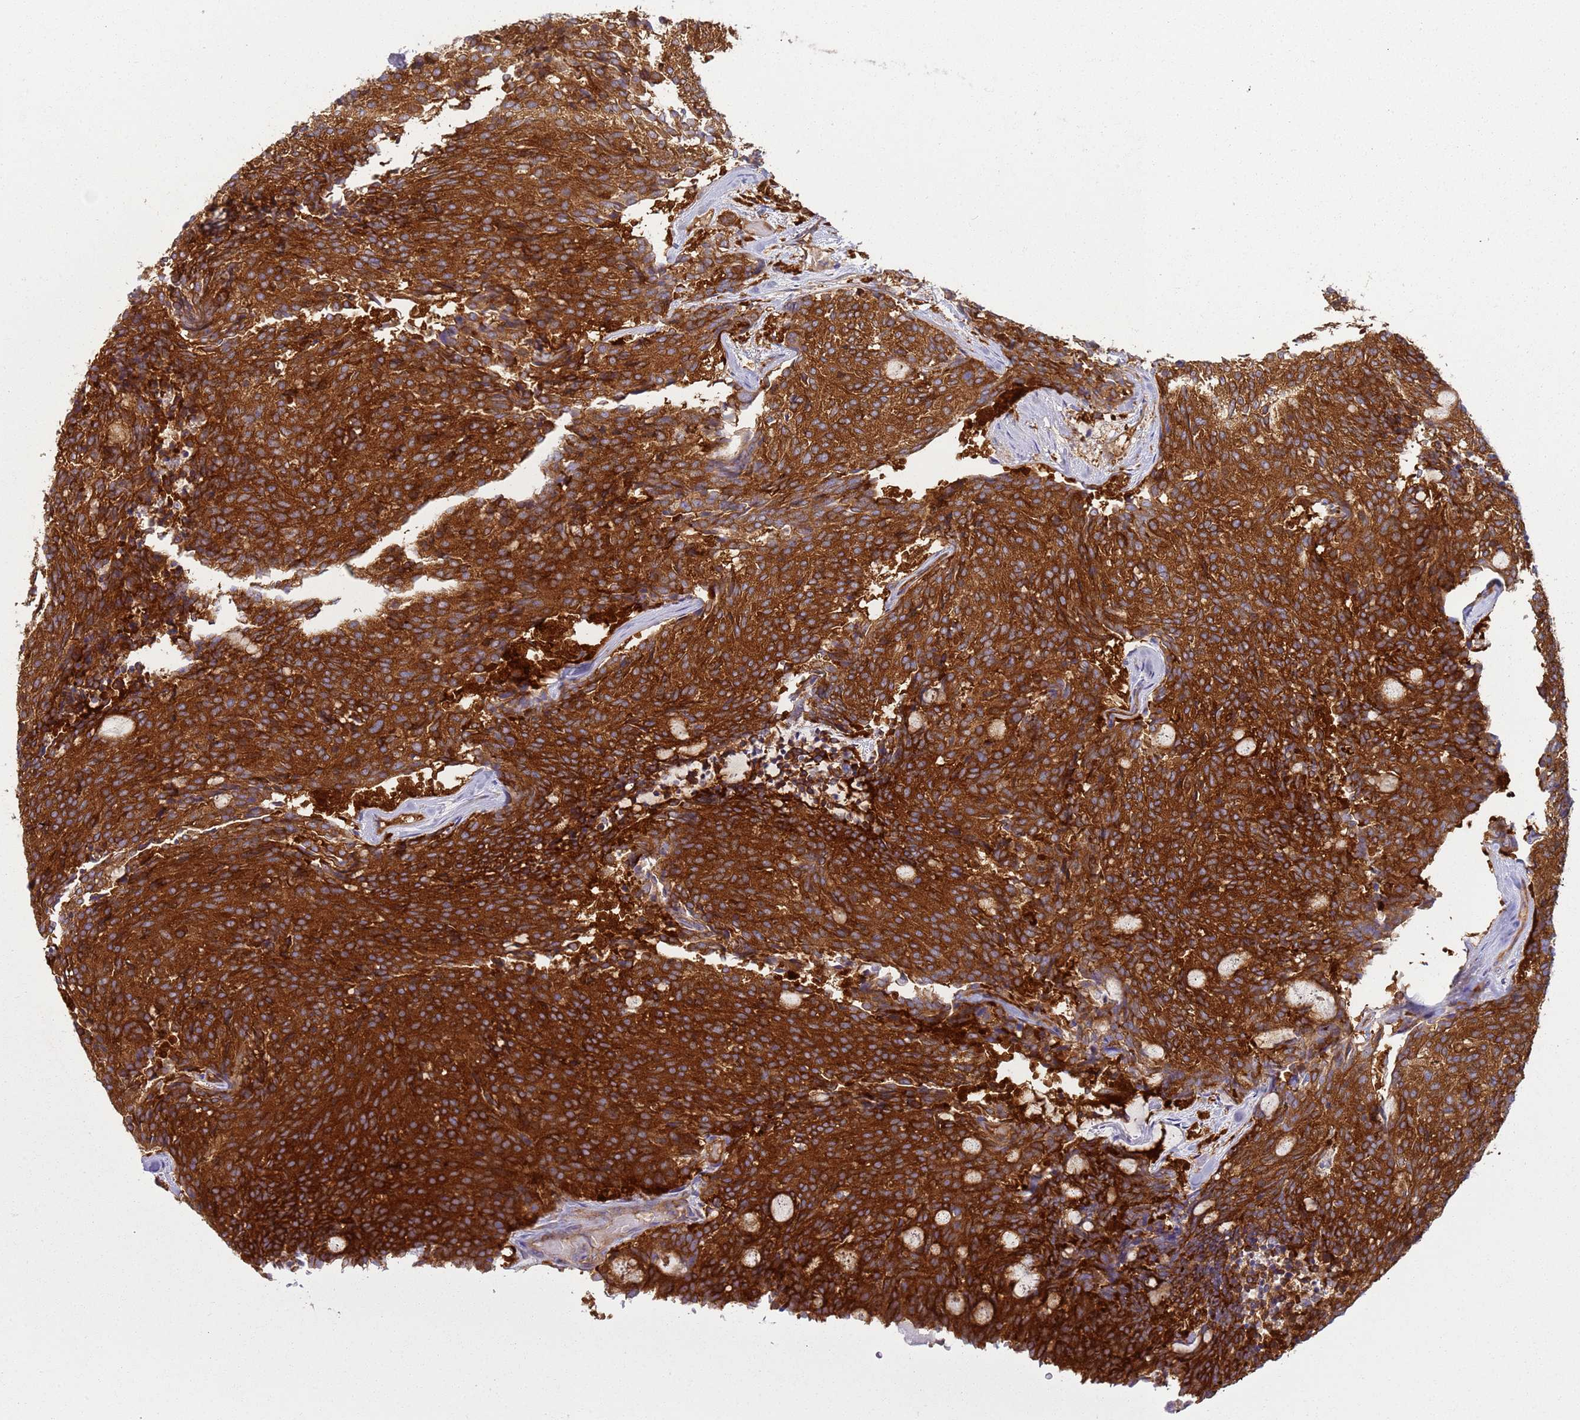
{"staining": {"intensity": "strong", "quantity": ">75%", "location": "cytoplasmic/membranous"}, "tissue": "carcinoid", "cell_type": "Tumor cells", "image_type": "cancer", "snomed": [{"axis": "morphology", "description": "Carcinoid, malignant, NOS"}, {"axis": "topography", "description": "Pancreas"}], "caption": "Immunohistochemistry (IHC) photomicrograph of neoplastic tissue: carcinoid (malignant) stained using IHC exhibits high levels of strong protein expression localized specifically in the cytoplasmic/membranous of tumor cells, appearing as a cytoplasmic/membranous brown color.", "gene": "SNX21", "patient": {"sex": "female", "age": 54}}